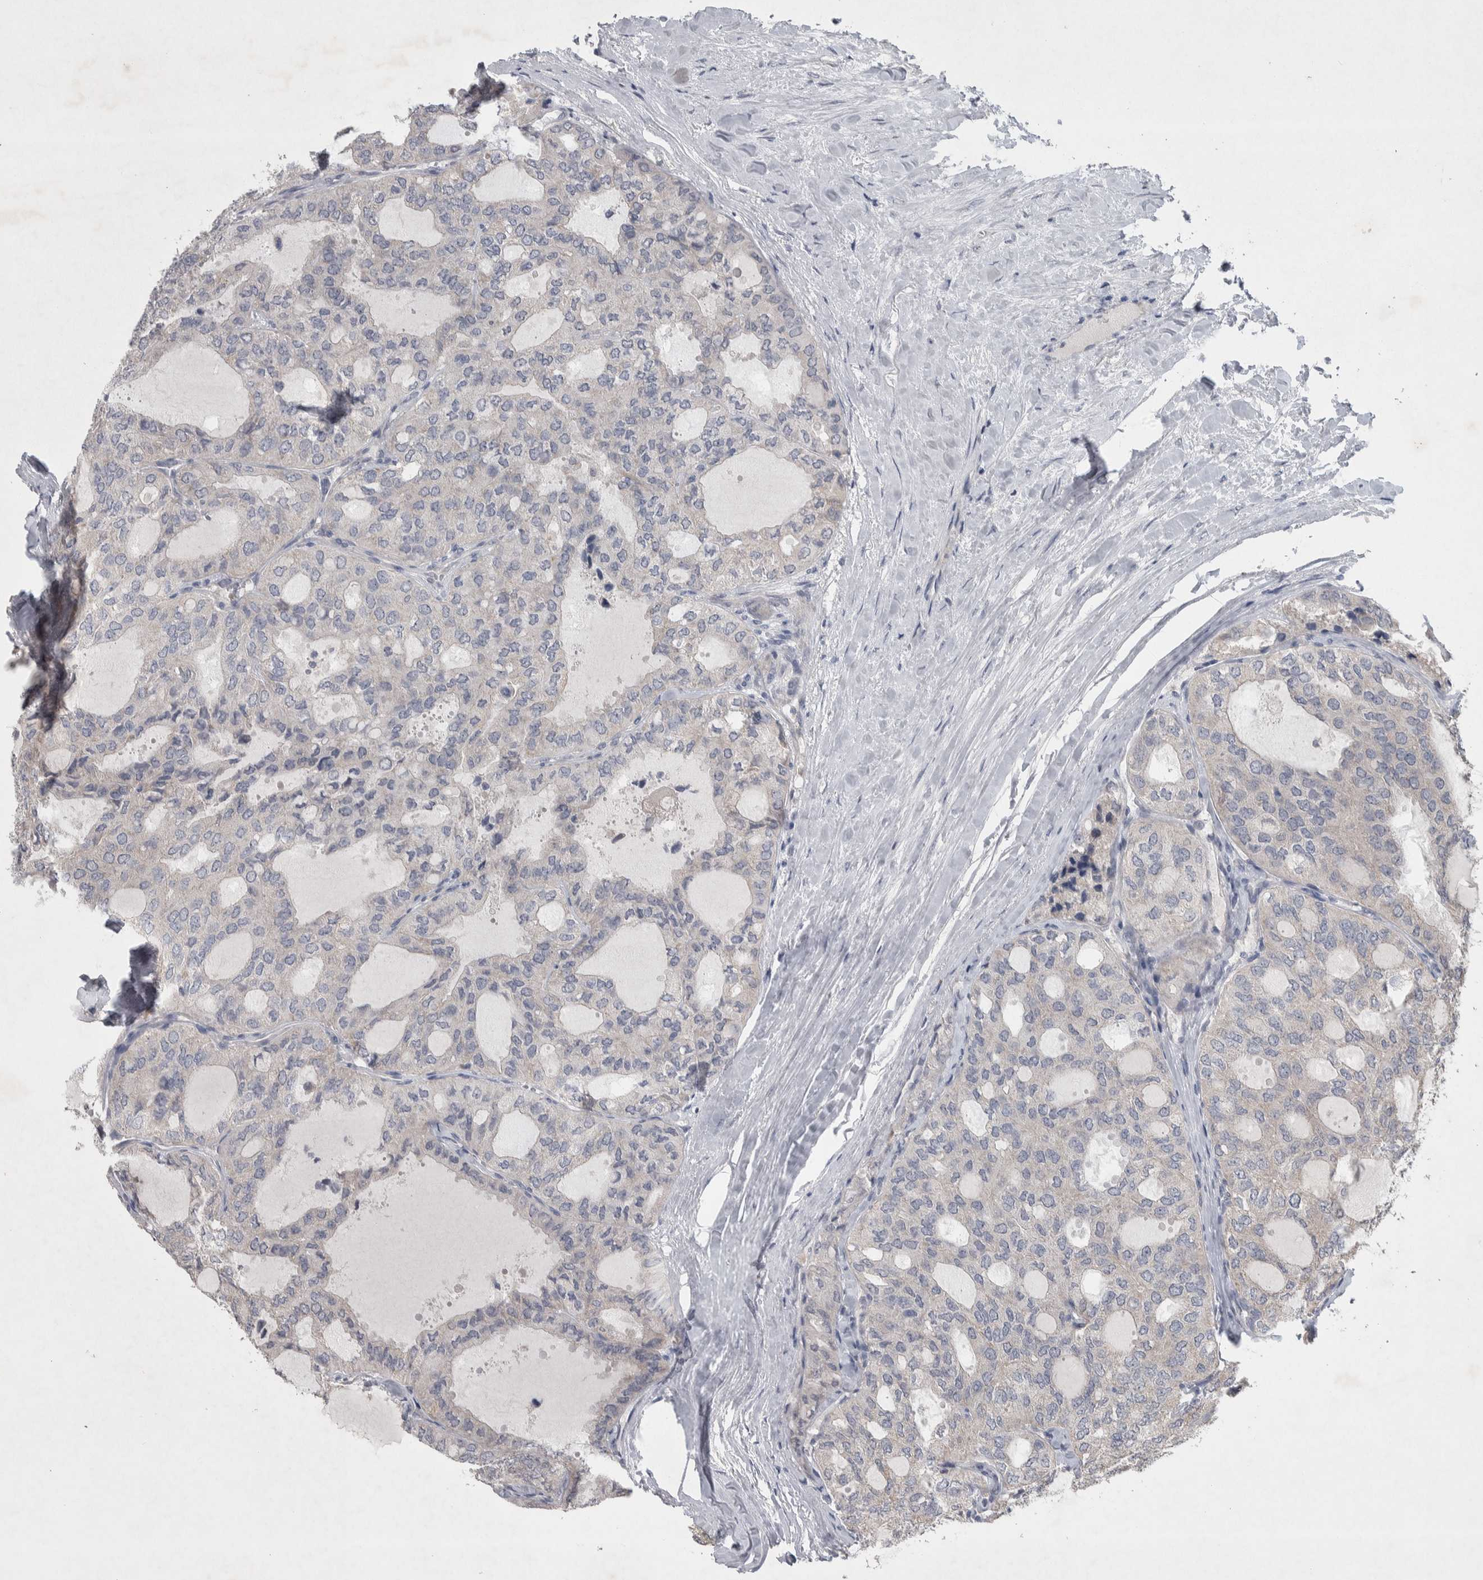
{"staining": {"intensity": "negative", "quantity": "none", "location": "none"}, "tissue": "thyroid cancer", "cell_type": "Tumor cells", "image_type": "cancer", "snomed": [{"axis": "morphology", "description": "Follicular adenoma carcinoma, NOS"}, {"axis": "topography", "description": "Thyroid gland"}], "caption": "IHC of follicular adenoma carcinoma (thyroid) displays no expression in tumor cells. Nuclei are stained in blue.", "gene": "SRP68", "patient": {"sex": "male", "age": 75}}